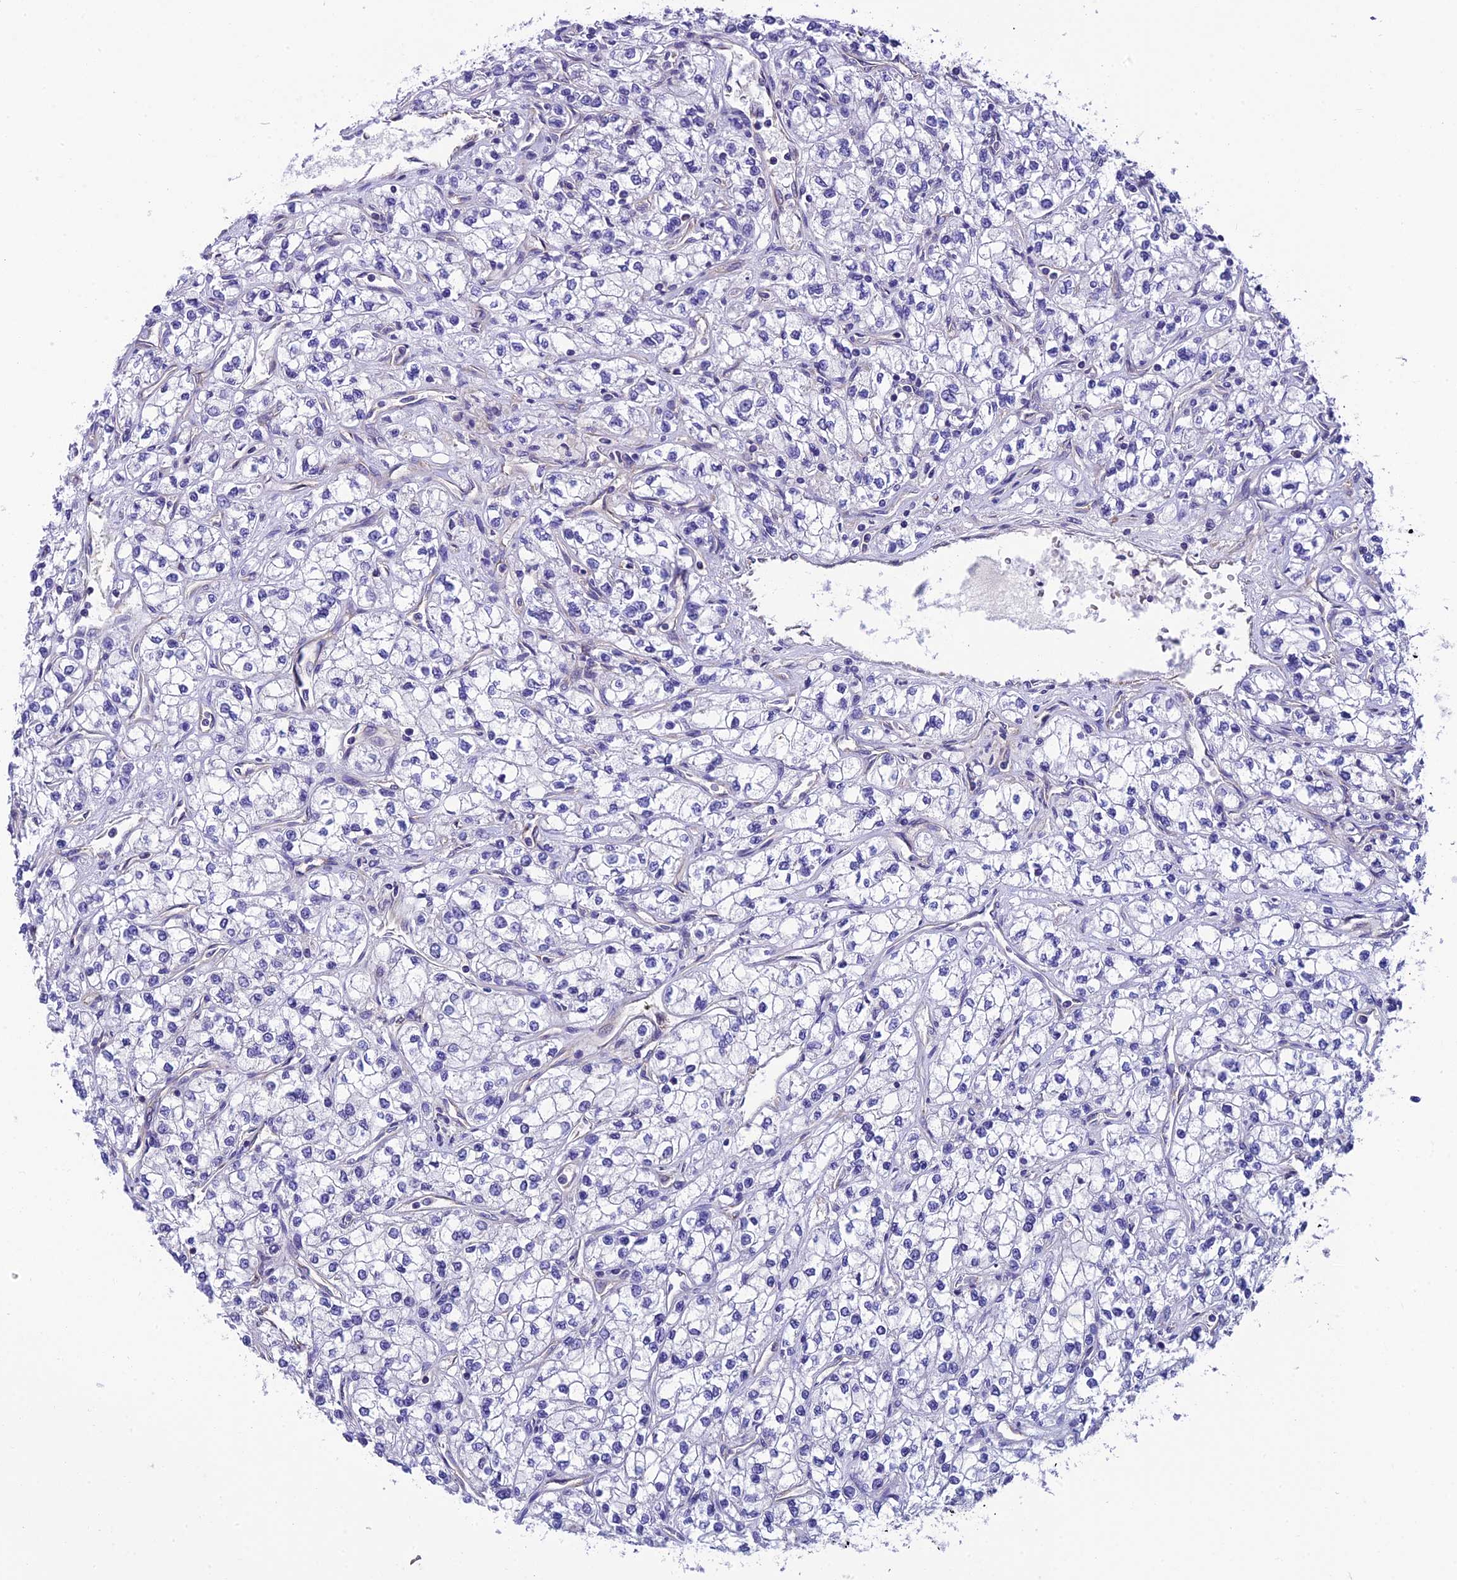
{"staining": {"intensity": "negative", "quantity": "none", "location": "none"}, "tissue": "renal cancer", "cell_type": "Tumor cells", "image_type": "cancer", "snomed": [{"axis": "morphology", "description": "Adenocarcinoma, NOS"}, {"axis": "topography", "description": "Kidney"}], "caption": "IHC image of renal cancer stained for a protein (brown), which displays no staining in tumor cells.", "gene": "PPFIA3", "patient": {"sex": "male", "age": 80}}